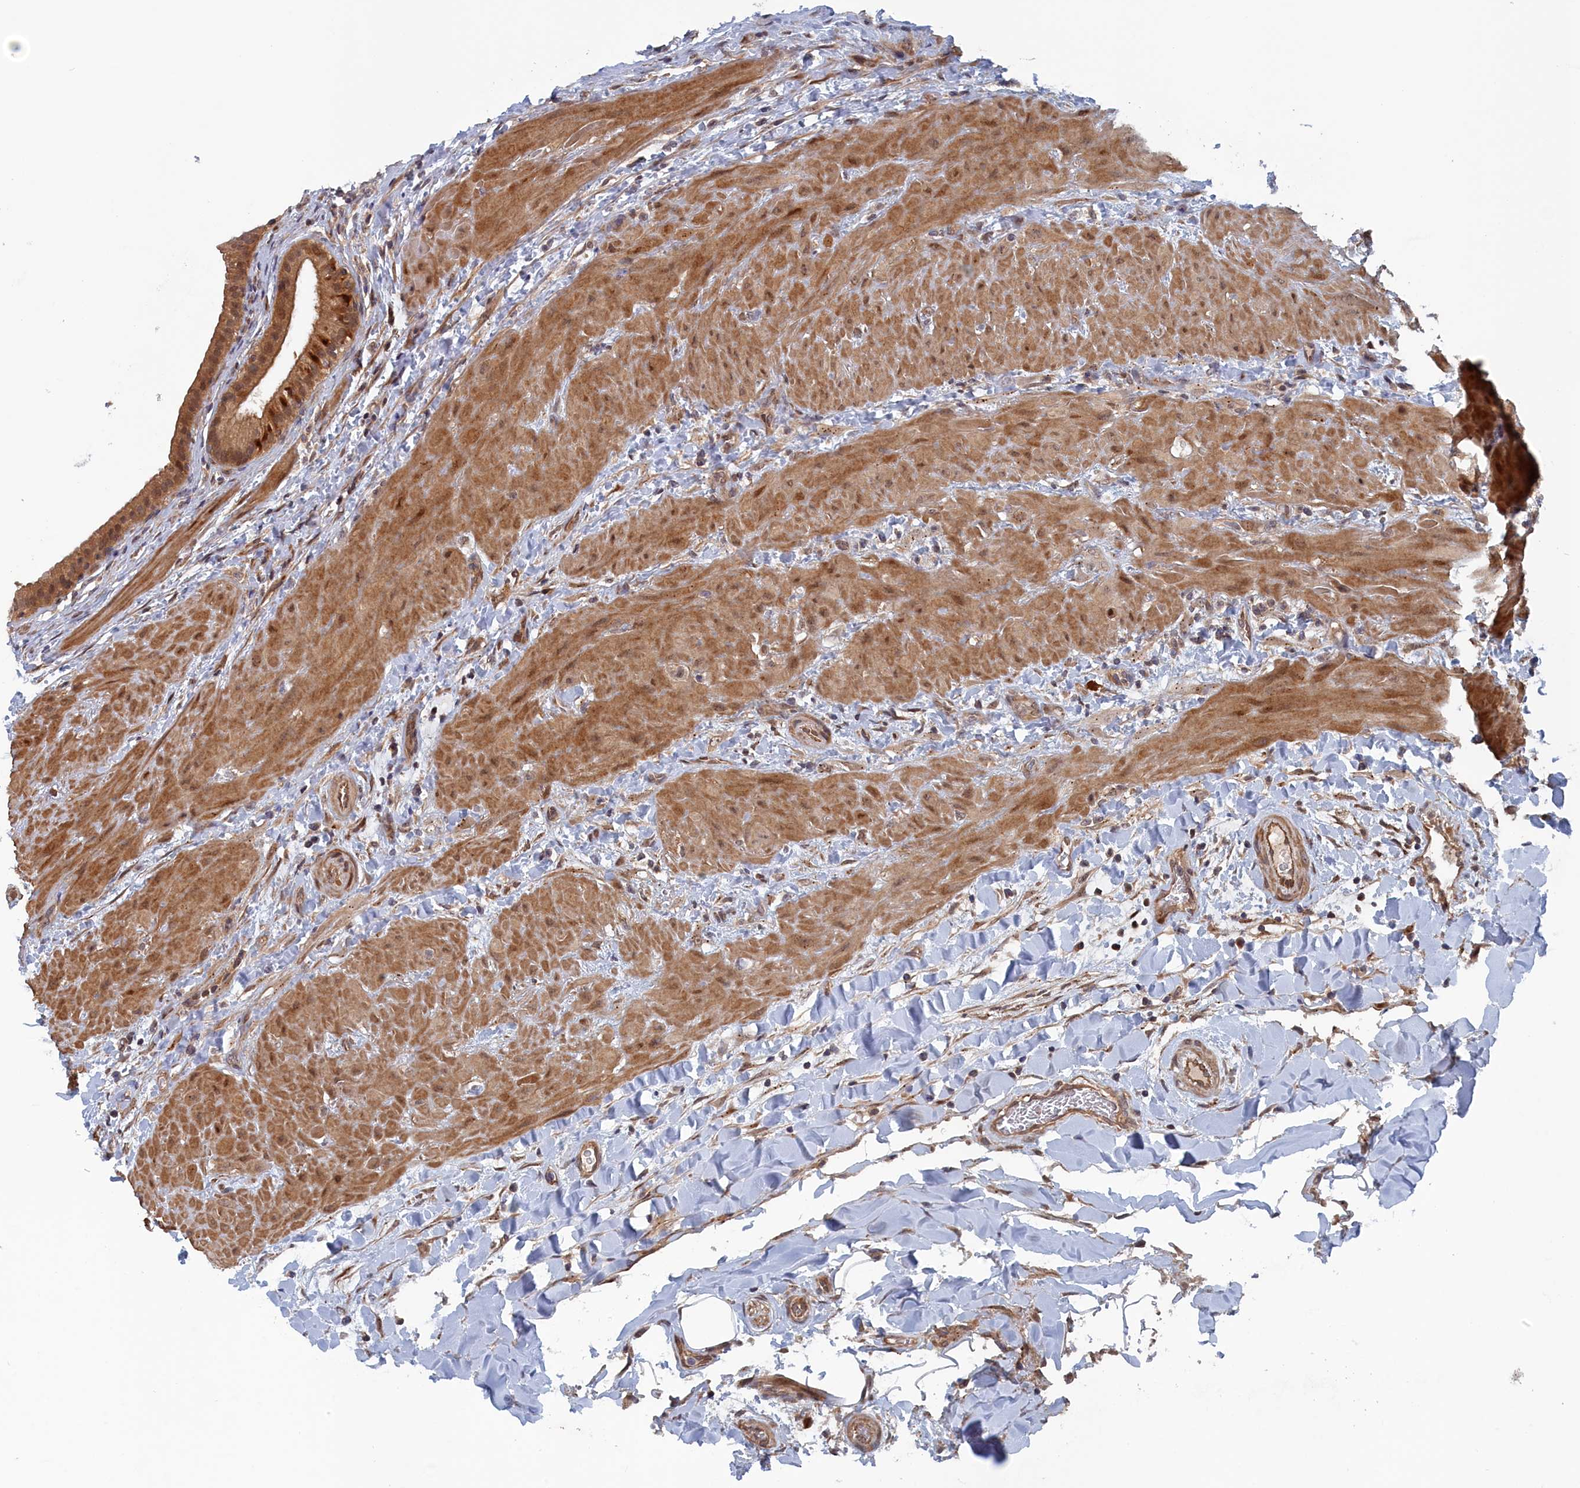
{"staining": {"intensity": "moderate", "quantity": ">75%", "location": "cytoplasmic/membranous,nuclear"}, "tissue": "gallbladder", "cell_type": "Glandular cells", "image_type": "normal", "snomed": [{"axis": "morphology", "description": "Normal tissue, NOS"}, {"axis": "topography", "description": "Gallbladder"}], "caption": "This is a photomicrograph of IHC staining of benign gallbladder, which shows moderate expression in the cytoplasmic/membranous,nuclear of glandular cells.", "gene": "ELOVL6", "patient": {"sex": "male", "age": 24}}